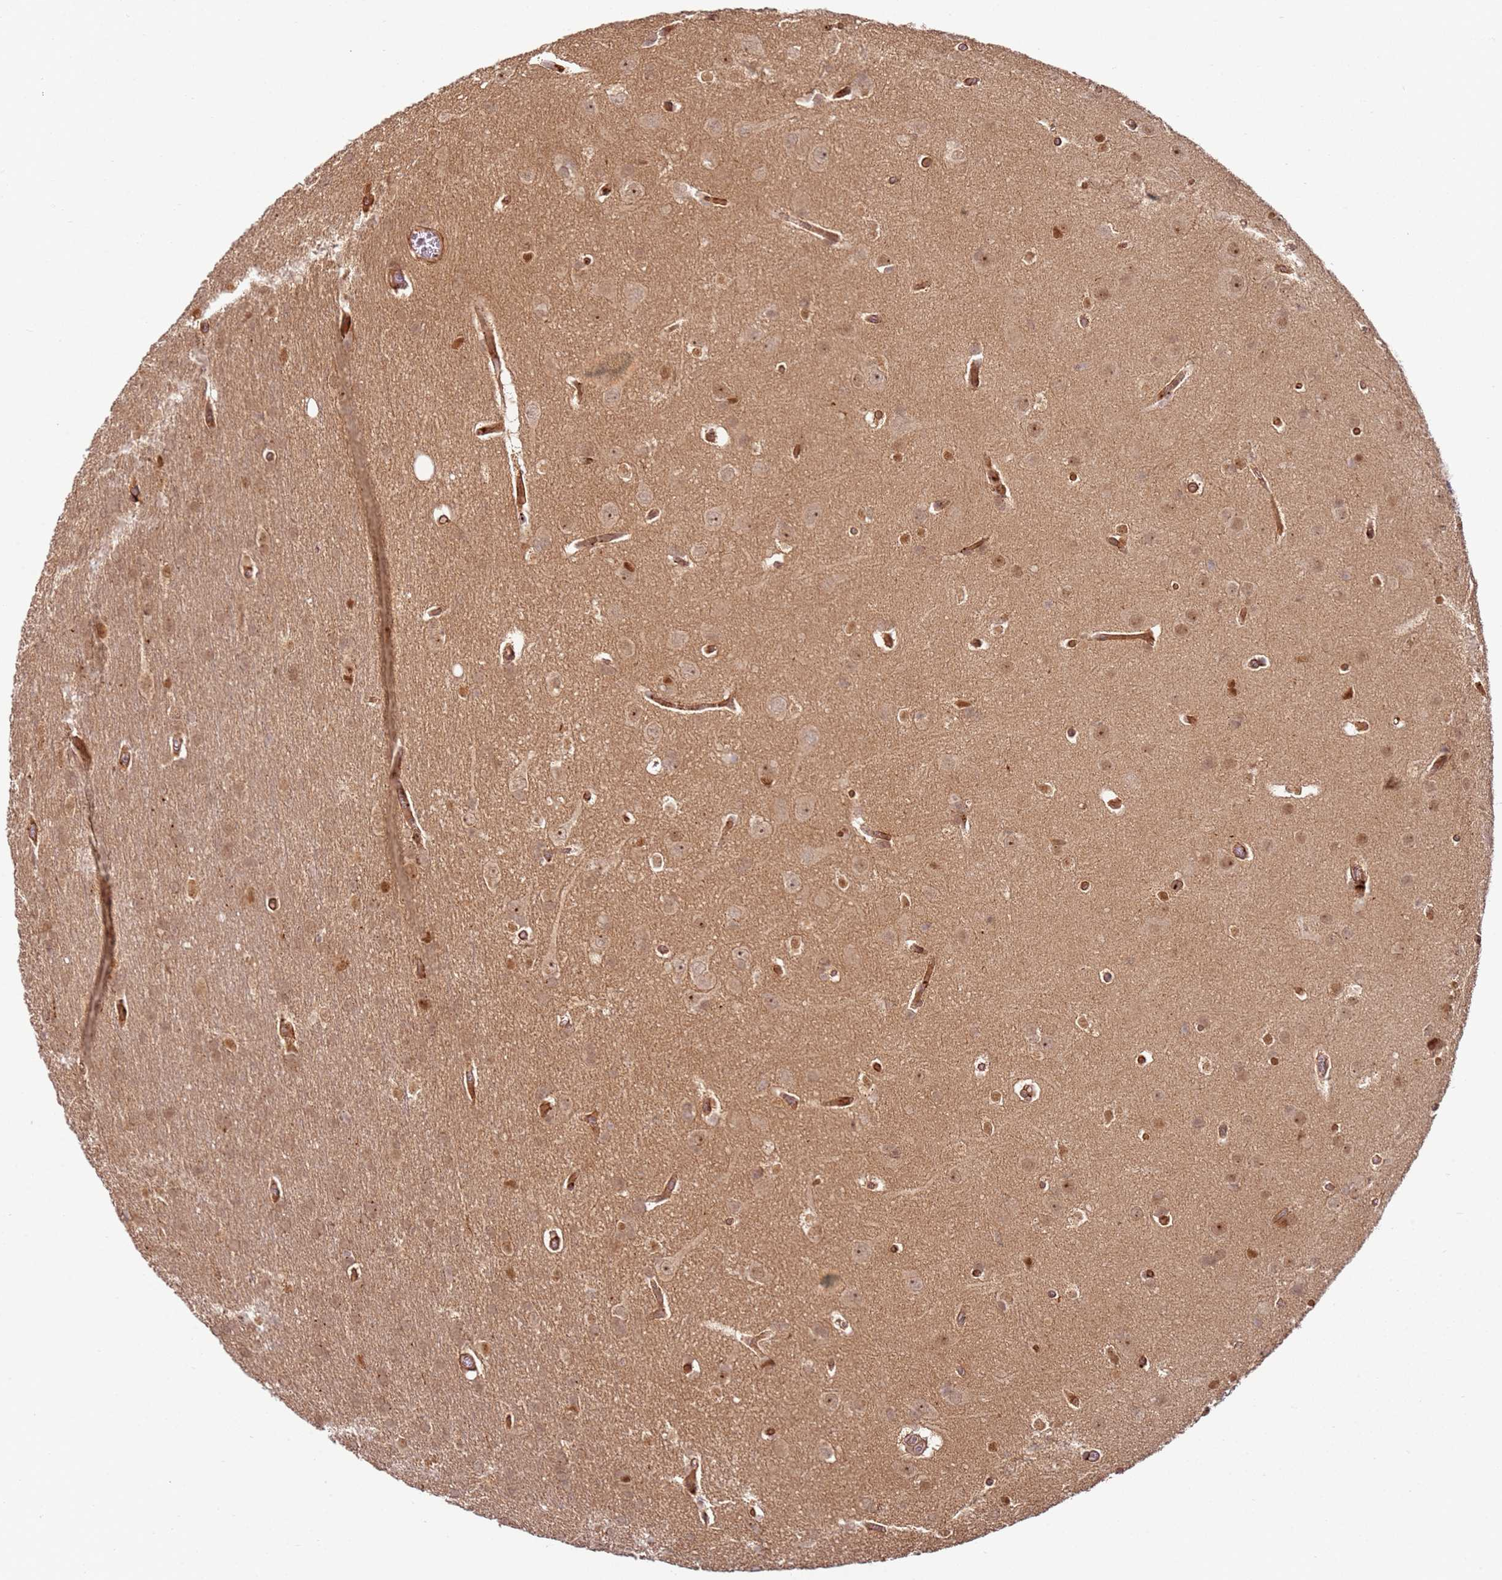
{"staining": {"intensity": "weak", "quantity": "25%-75%", "location": "cytoplasmic/membranous,nuclear"}, "tissue": "glioma", "cell_type": "Tumor cells", "image_type": "cancer", "snomed": [{"axis": "morphology", "description": "Glioma, malignant, Low grade"}, {"axis": "topography", "description": "Brain"}], "caption": "This photomicrograph shows glioma stained with IHC to label a protein in brown. The cytoplasmic/membranous and nuclear of tumor cells show weak positivity for the protein. Nuclei are counter-stained blue.", "gene": "TMEM233", "patient": {"sex": "female", "age": 32}}